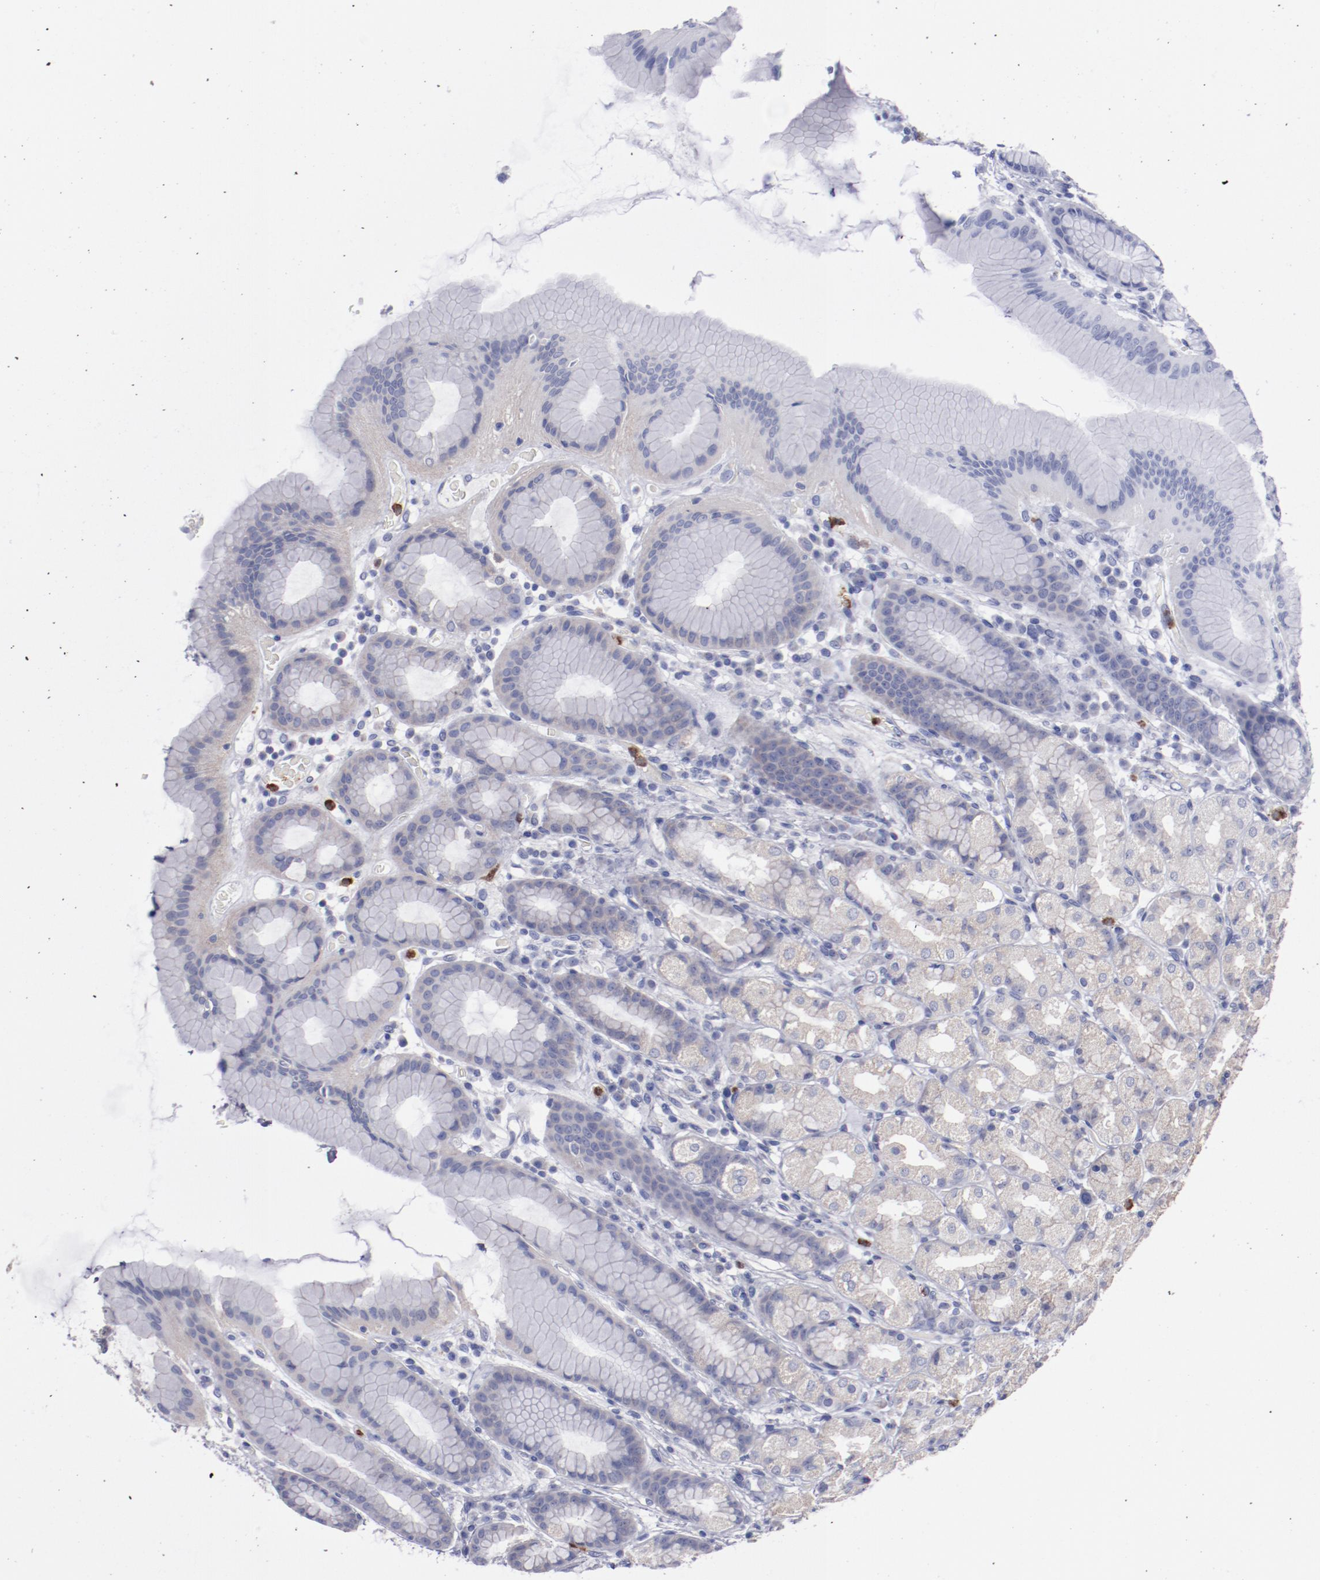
{"staining": {"intensity": "weak", "quantity": ">75%", "location": "cytoplasmic/membranous"}, "tissue": "stomach", "cell_type": "Glandular cells", "image_type": "normal", "snomed": [{"axis": "morphology", "description": "Normal tissue, NOS"}, {"axis": "topography", "description": "Stomach, upper"}], "caption": "Stomach stained for a protein (brown) reveals weak cytoplasmic/membranous positive staining in approximately >75% of glandular cells.", "gene": "FGR", "patient": {"sex": "male", "age": 68}}